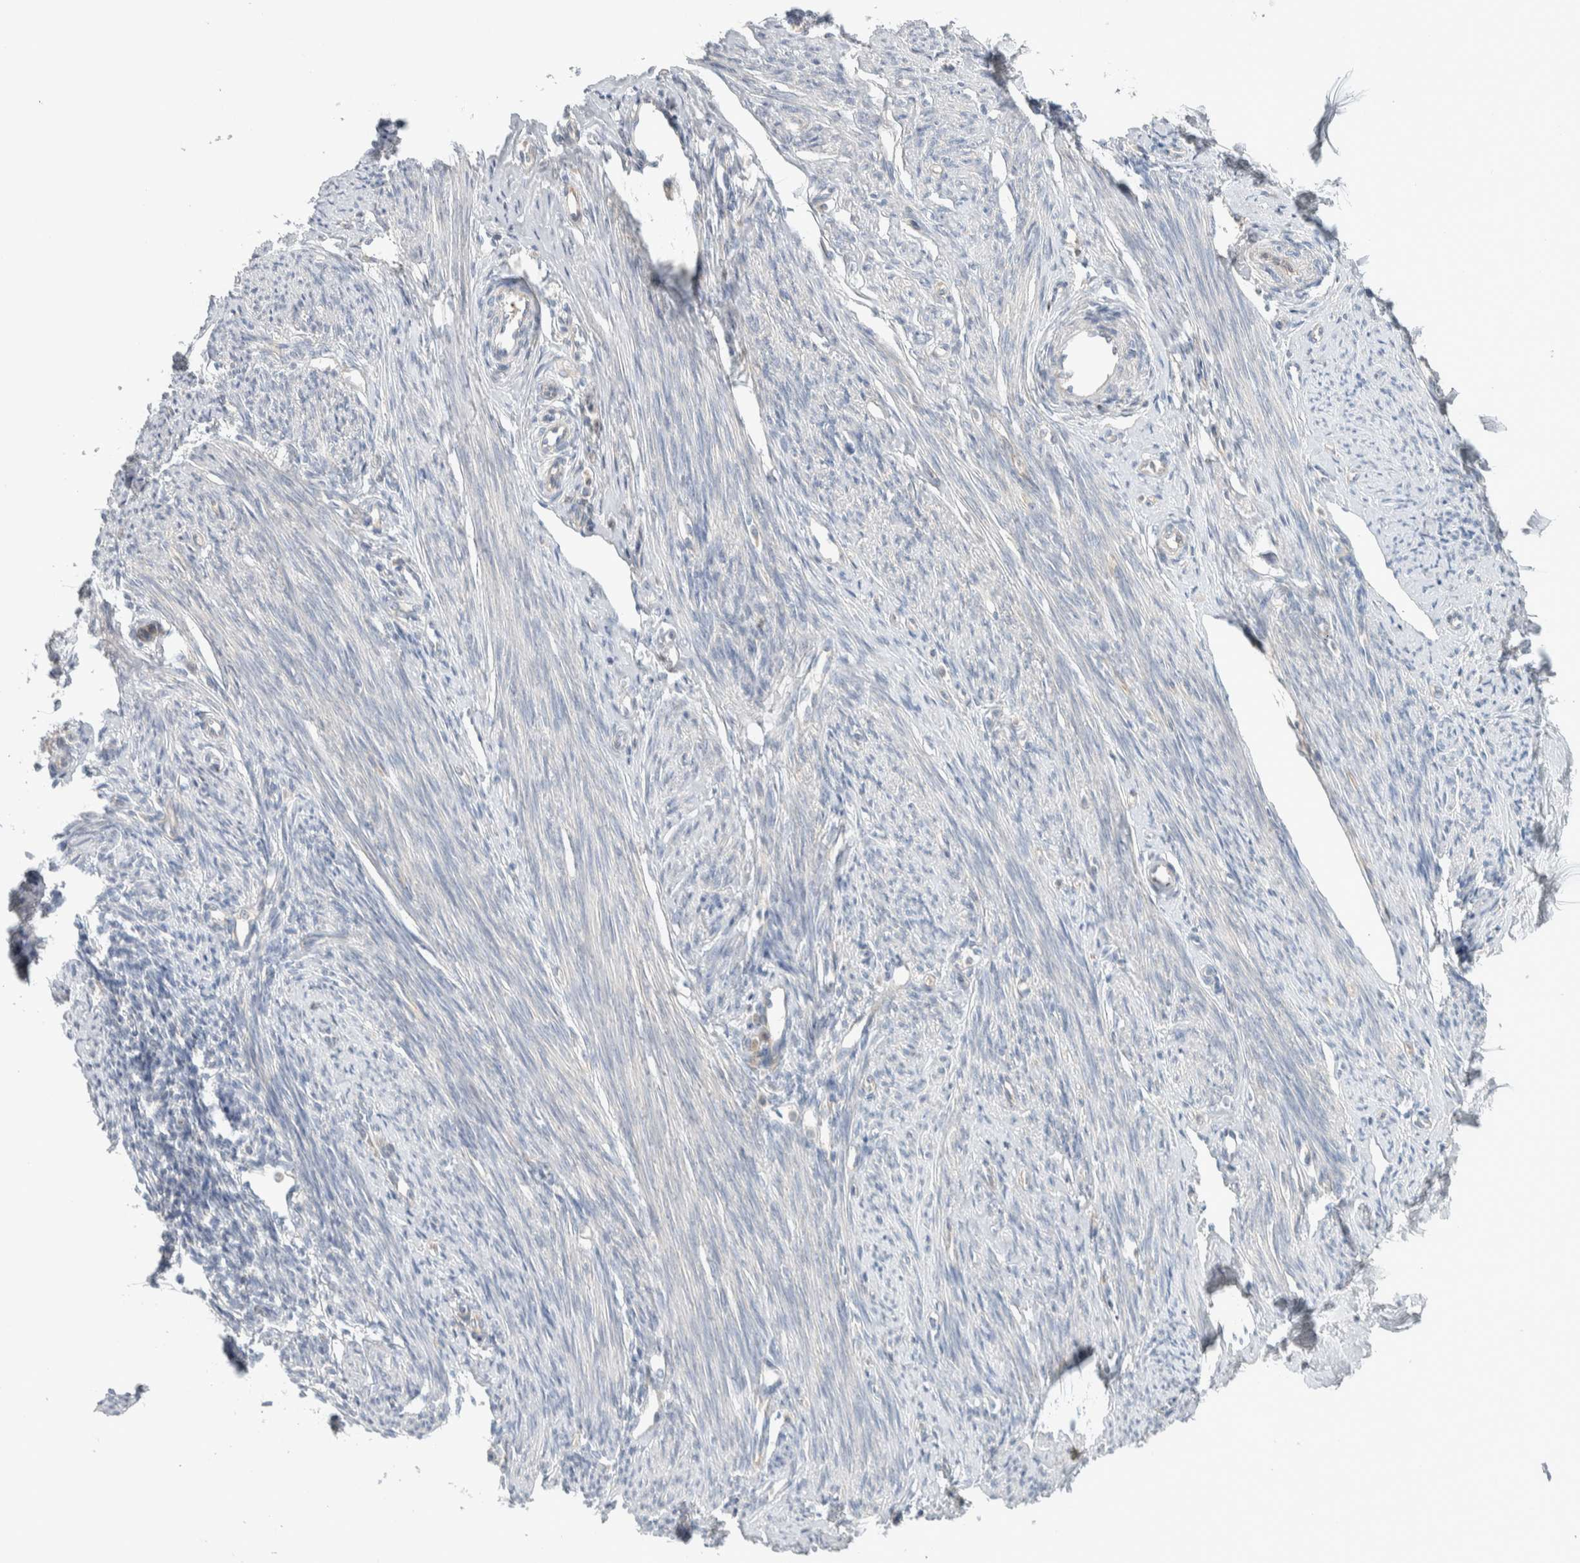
{"staining": {"intensity": "negative", "quantity": "none", "location": "none"}, "tissue": "endometrium", "cell_type": "Cells in endometrial stroma", "image_type": "normal", "snomed": [{"axis": "morphology", "description": "Normal tissue, NOS"}, {"axis": "topography", "description": "Endometrium"}], "caption": "Immunohistochemical staining of unremarkable endometrium demonstrates no significant expression in cells in endometrial stroma.", "gene": "NFKB2", "patient": {"sex": "female", "age": 56}}